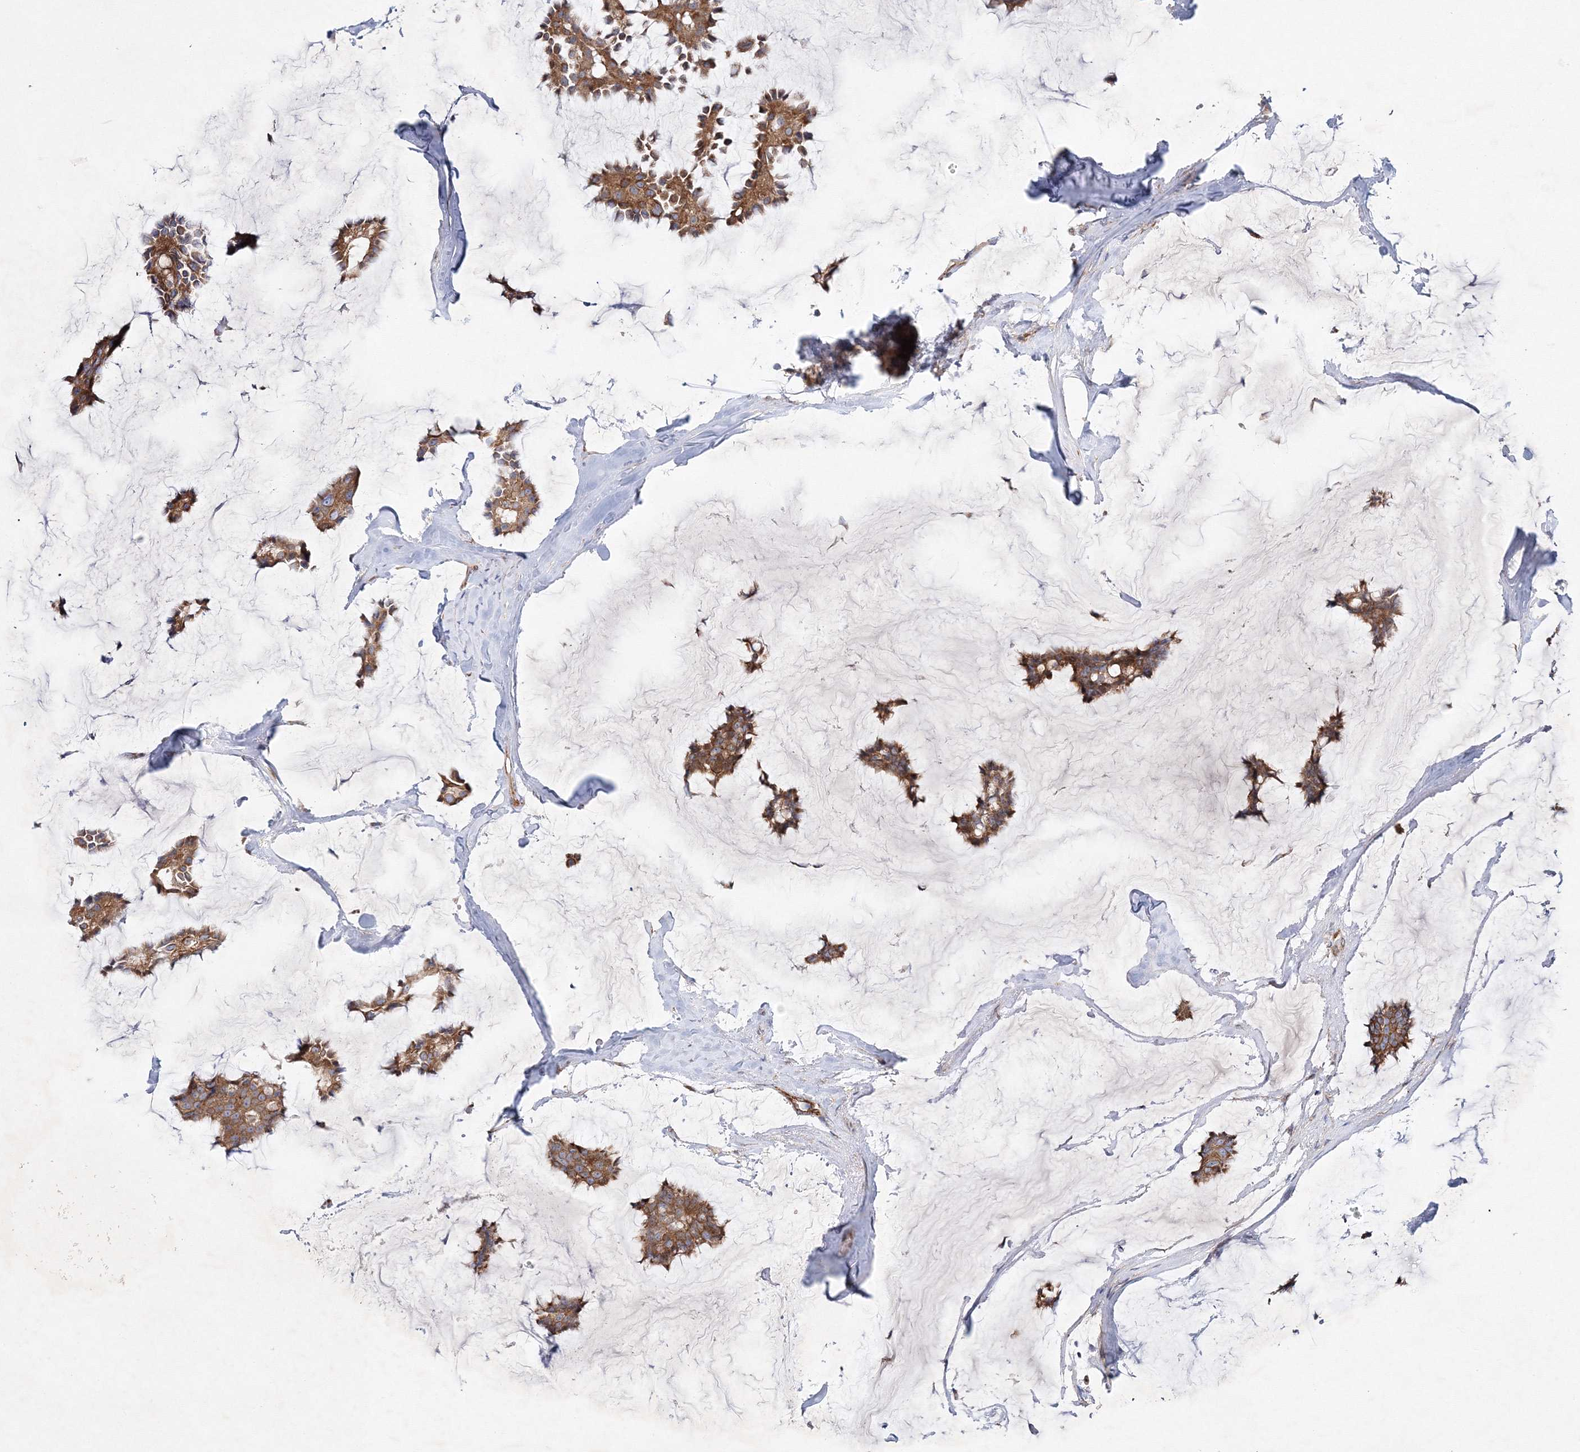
{"staining": {"intensity": "moderate", "quantity": ">75%", "location": "cytoplasmic/membranous"}, "tissue": "breast cancer", "cell_type": "Tumor cells", "image_type": "cancer", "snomed": [{"axis": "morphology", "description": "Duct carcinoma"}, {"axis": "topography", "description": "Breast"}], "caption": "High-power microscopy captured an IHC image of breast intraductal carcinoma, revealing moderate cytoplasmic/membranous expression in about >75% of tumor cells. (brown staining indicates protein expression, while blue staining denotes nuclei).", "gene": "ZFYVE16", "patient": {"sex": "female", "age": 93}}